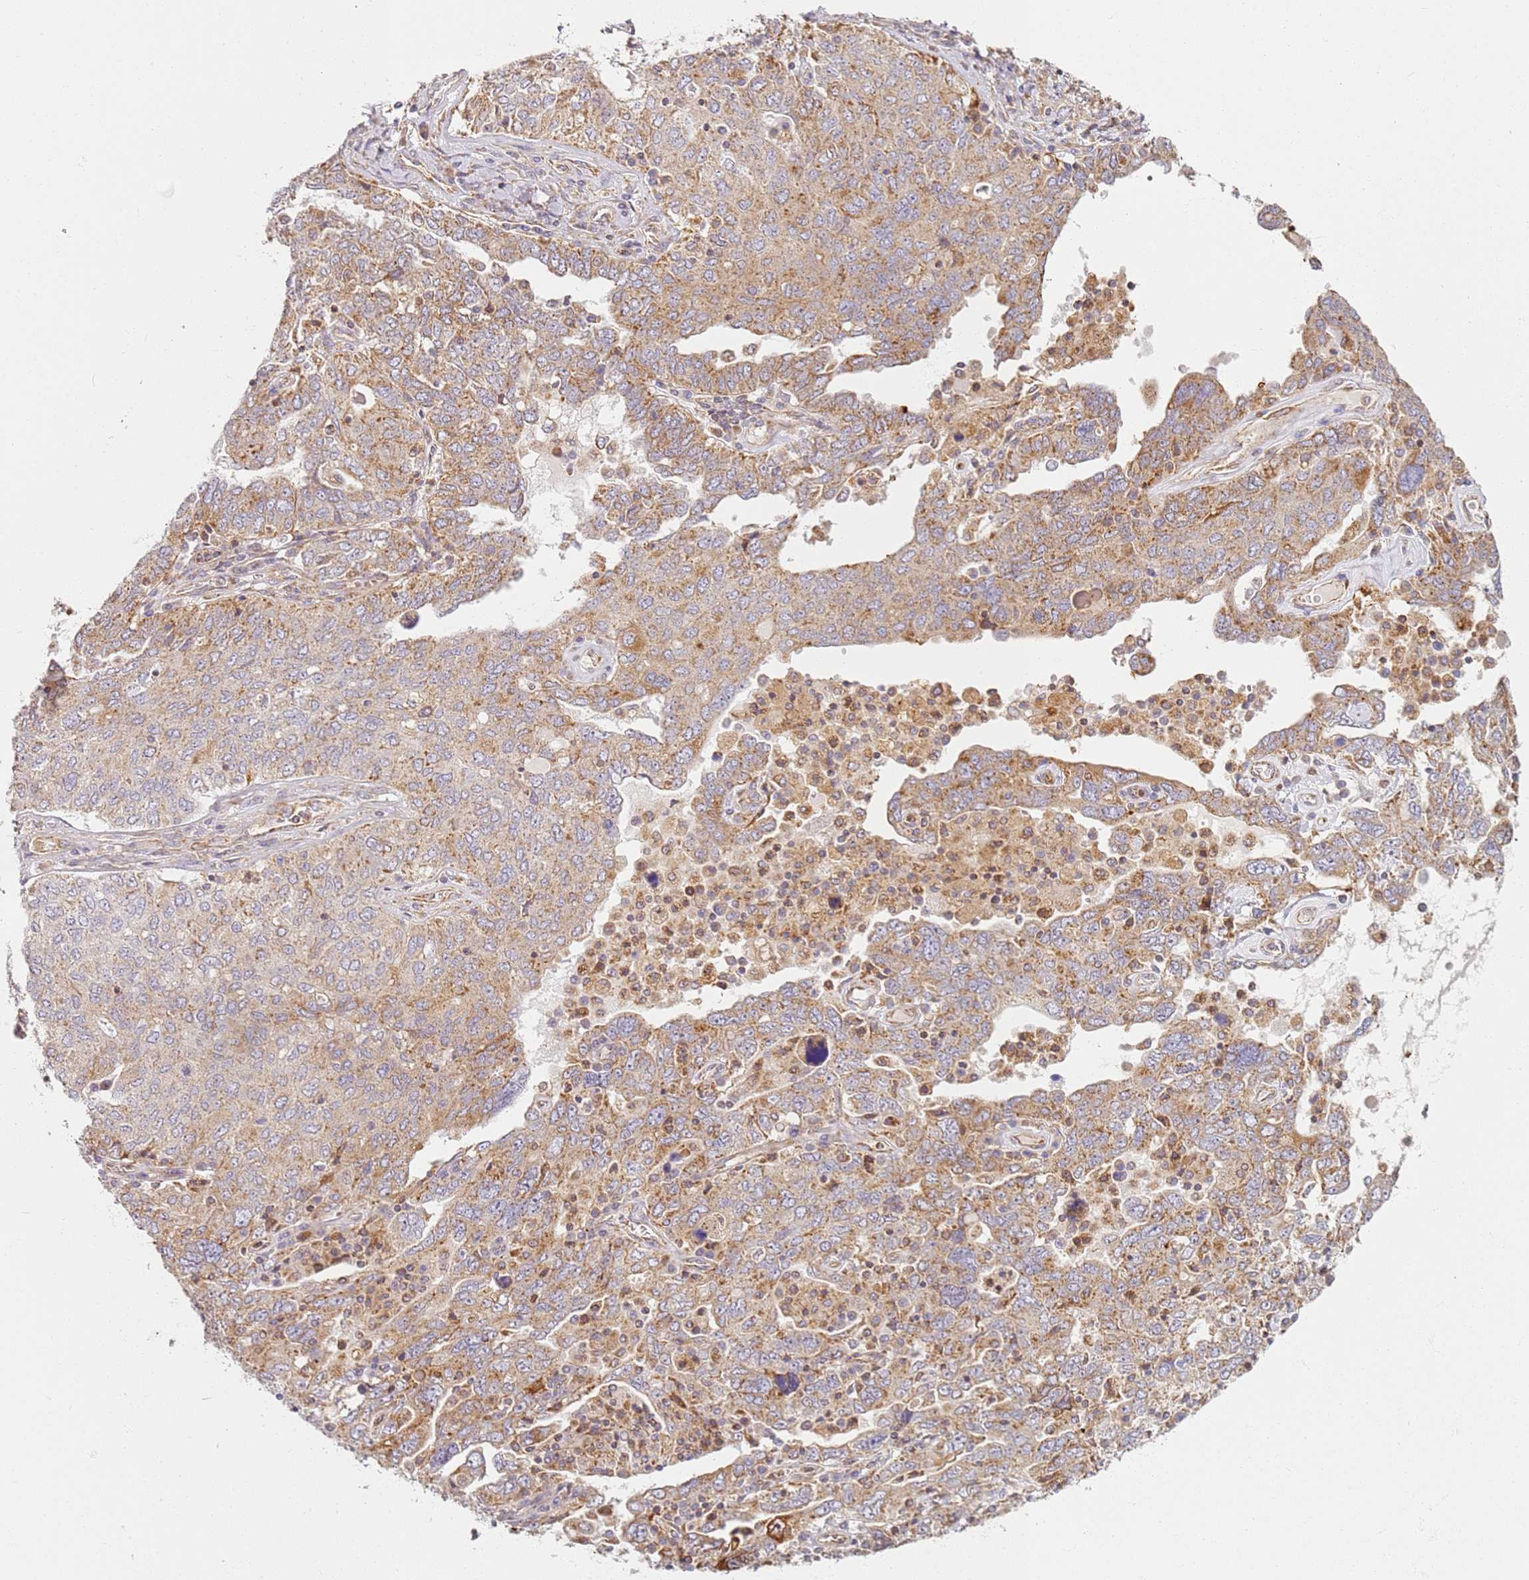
{"staining": {"intensity": "moderate", "quantity": "25%-75%", "location": "cytoplasmic/membranous"}, "tissue": "ovarian cancer", "cell_type": "Tumor cells", "image_type": "cancer", "snomed": [{"axis": "morphology", "description": "Carcinoma, endometroid"}, {"axis": "topography", "description": "Ovary"}], "caption": "Protein staining by immunohistochemistry (IHC) demonstrates moderate cytoplasmic/membranous positivity in about 25%-75% of tumor cells in ovarian cancer (endometroid carcinoma).", "gene": "PROKR2", "patient": {"sex": "female", "age": 62}}